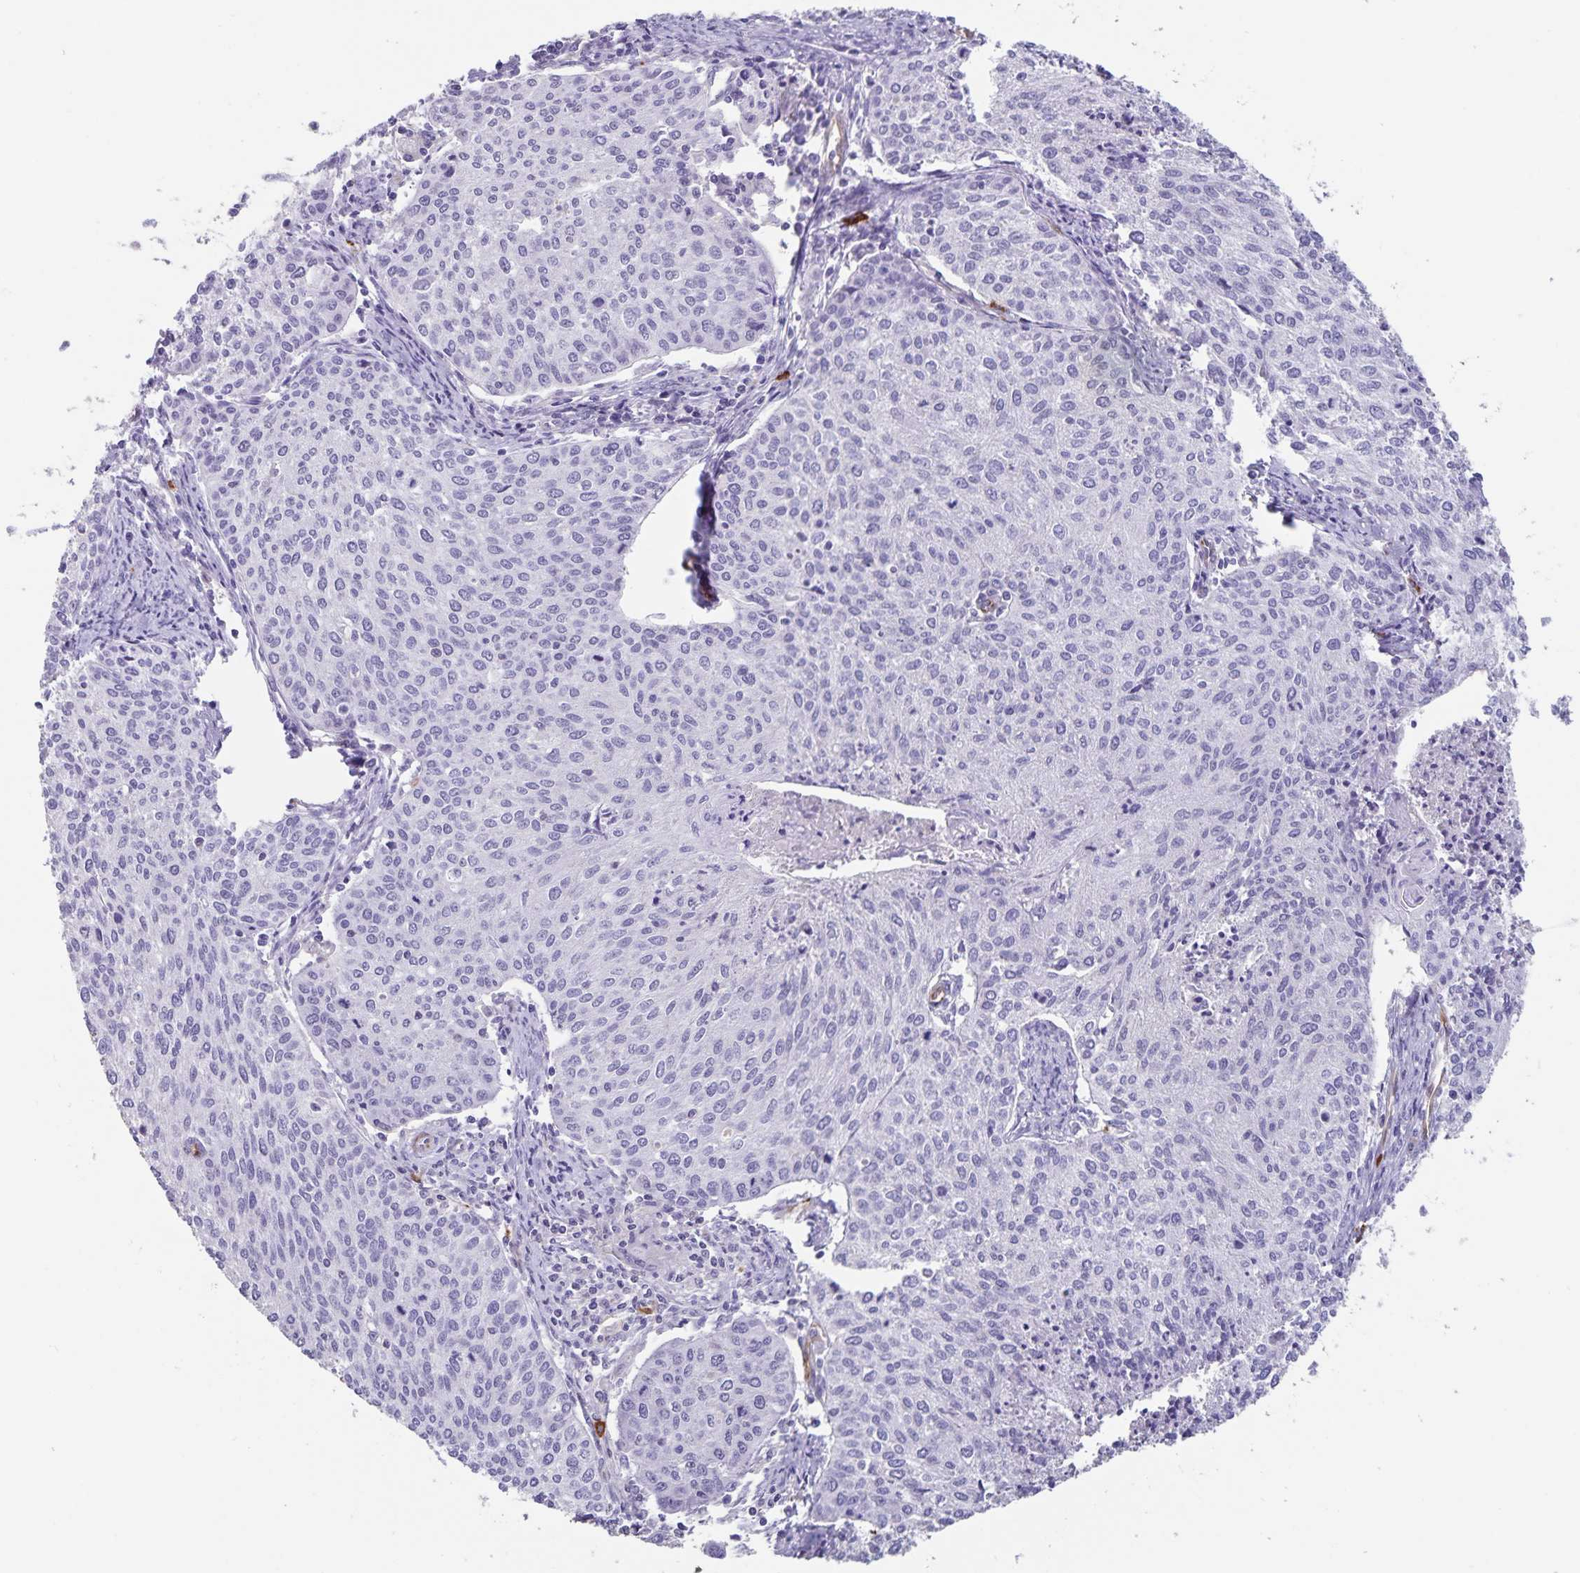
{"staining": {"intensity": "negative", "quantity": "none", "location": "none"}, "tissue": "cervical cancer", "cell_type": "Tumor cells", "image_type": "cancer", "snomed": [{"axis": "morphology", "description": "Squamous cell carcinoma, NOS"}, {"axis": "topography", "description": "Cervix"}], "caption": "Squamous cell carcinoma (cervical) was stained to show a protein in brown. There is no significant positivity in tumor cells.", "gene": "SYNM", "patient": {"sex": "female", "age": 38}}